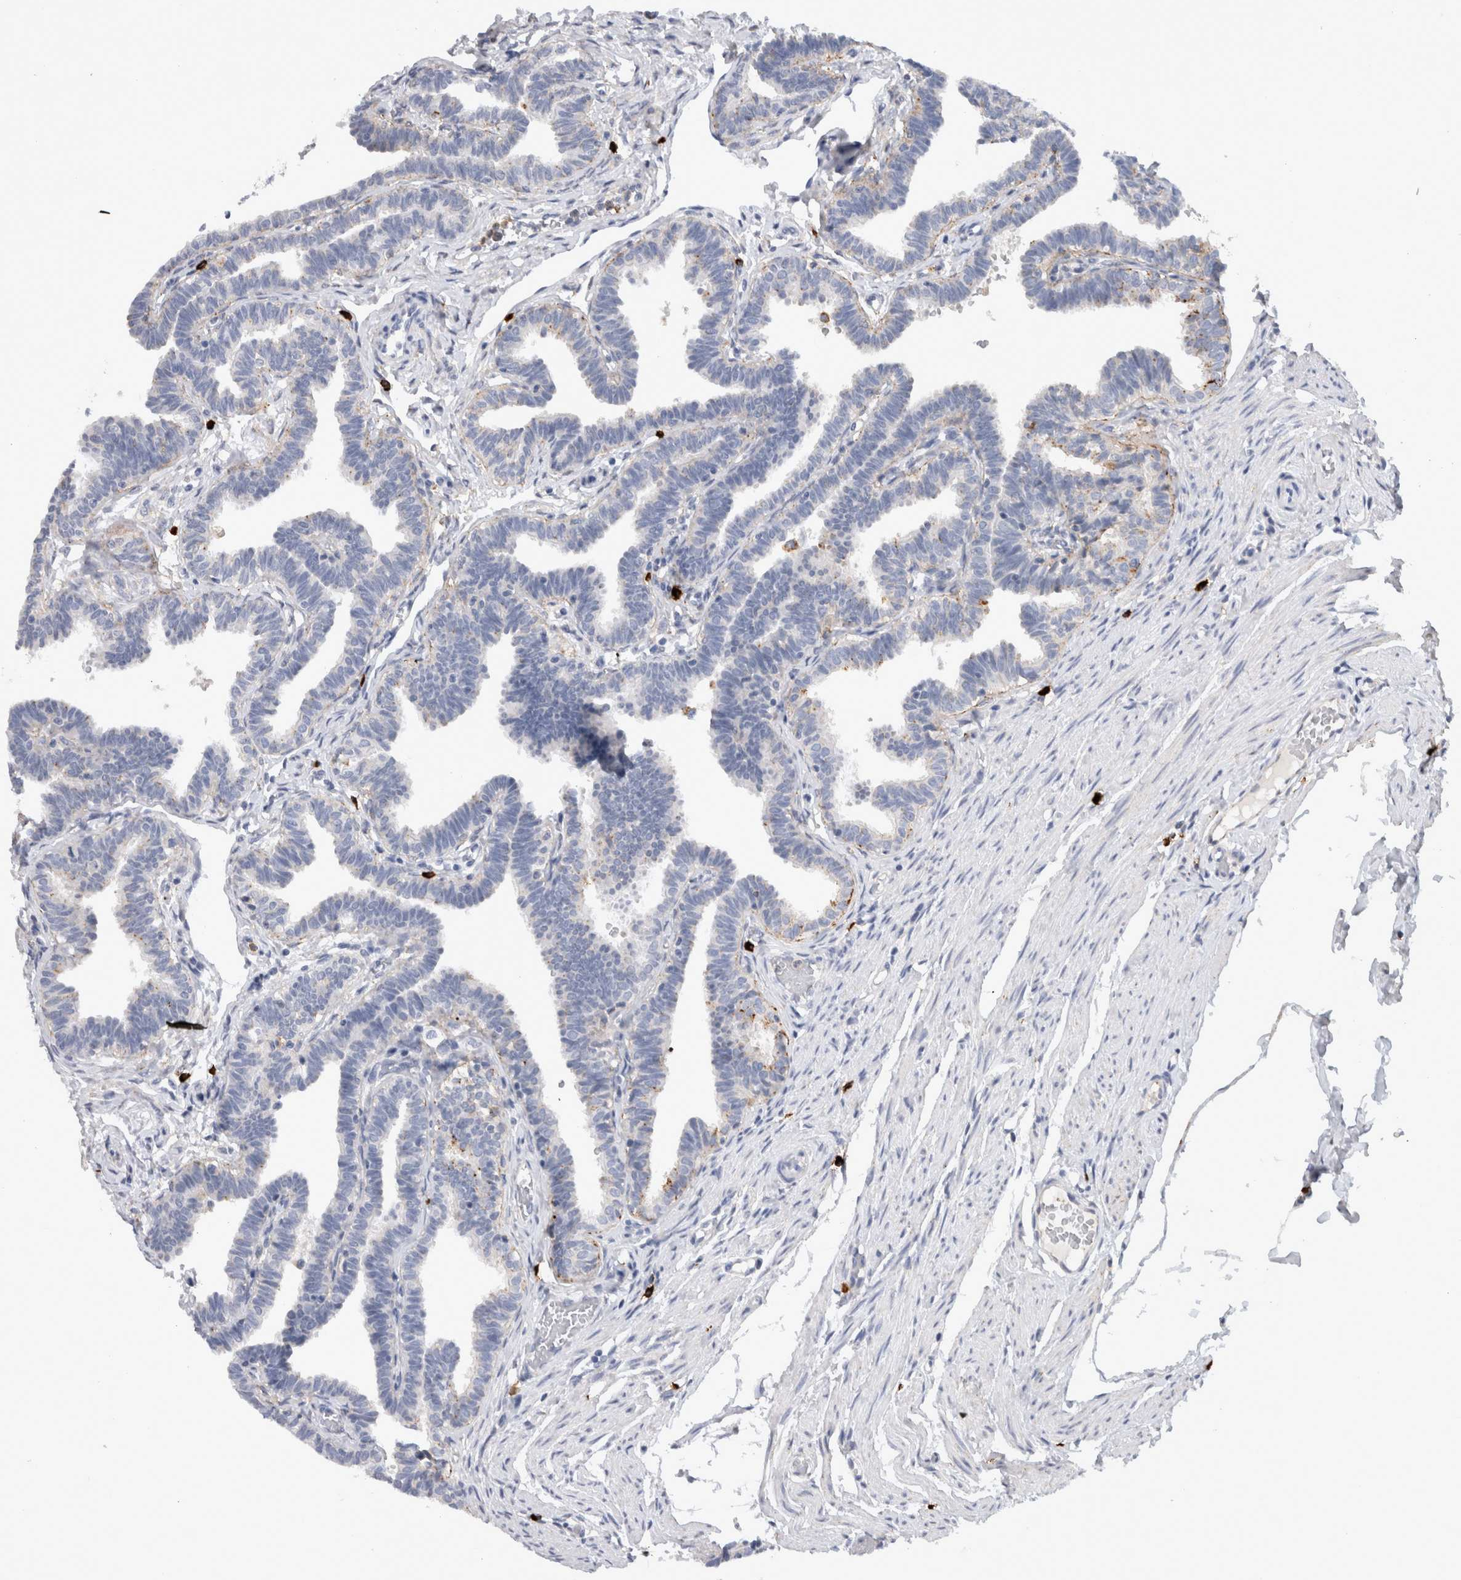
{"staining": {"intensity": "weak", "quantity": "<25%", "location": "cytoplasmic/membranous"}, "tissue": "fallopian tube", "cell_type": "Glandular cells", "image_type": "normal", "snomed": [{"axis": "morphology", "description": "Normal tissue, NOS"}, {"axis": "topography", "description": "Fallopian tube"}, {"axis": "topography", "description": "Ovary"}], "caption": "Immunohistochemistry of normal fallopian tube demonstrates no positivity in glandular cells.", "gene": "CD63", "patient": {"sex": "female", "age": 23}}